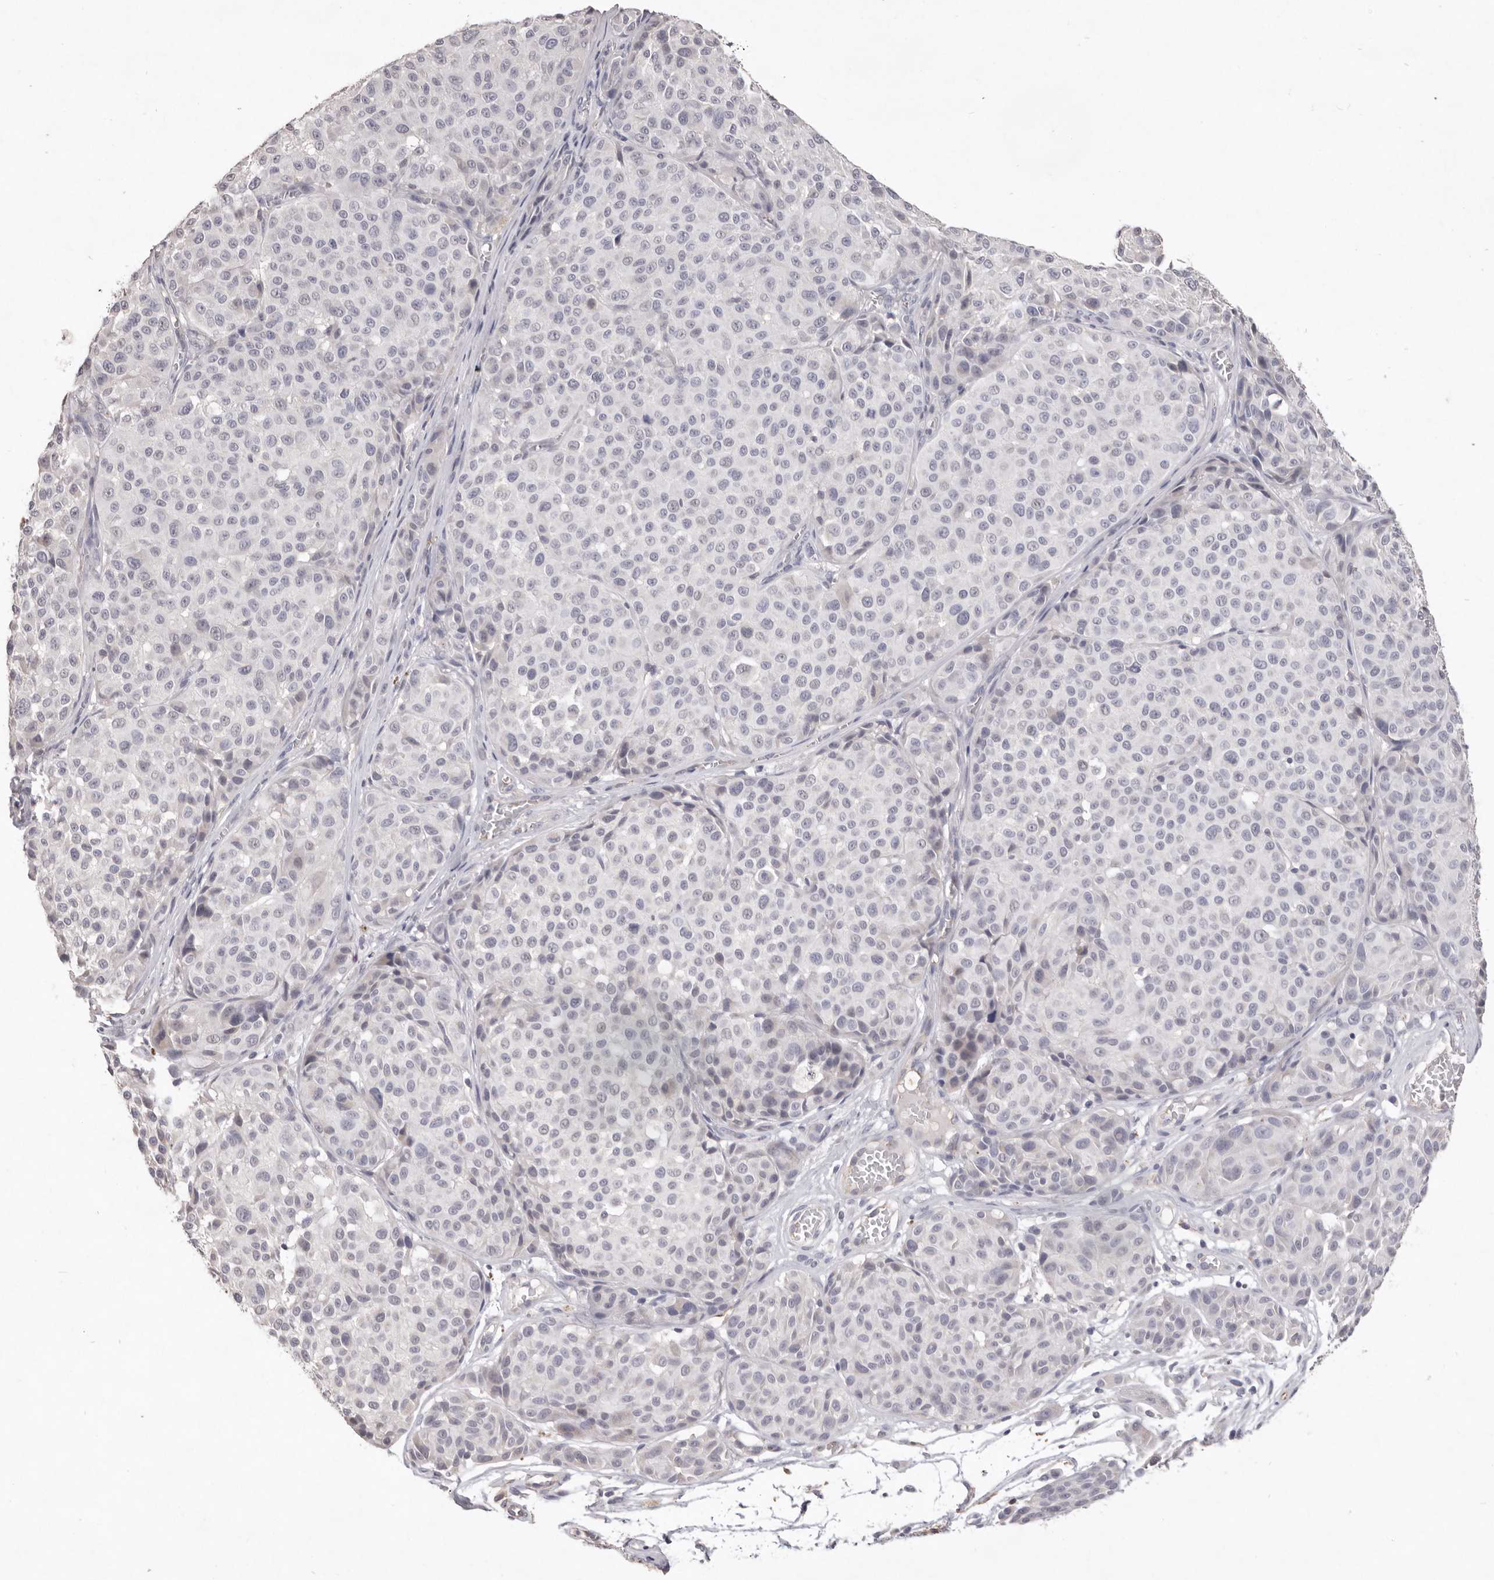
{"staining": {"intensity": "negative", "quantity": "none", "location": "none"}, "tissue": "melanoma", "cell_type": "Tumor cells", "image_type": "cancer", "snomed": [{"axis": "morphology", "description": "Malignant melanoma, NOS"}, {"axis": "topography", "description": "Skin"}], "caption": "Micrograph shows no protein expression in tumor cells of malignant melanoma tissue. (Brightfield microscopy of DAB (3,3'-diaminobenzidine) immunohistochemistry at high magnification).", "gene": "ZYG11B", "patient": {"sex": "male", "age": 83}}